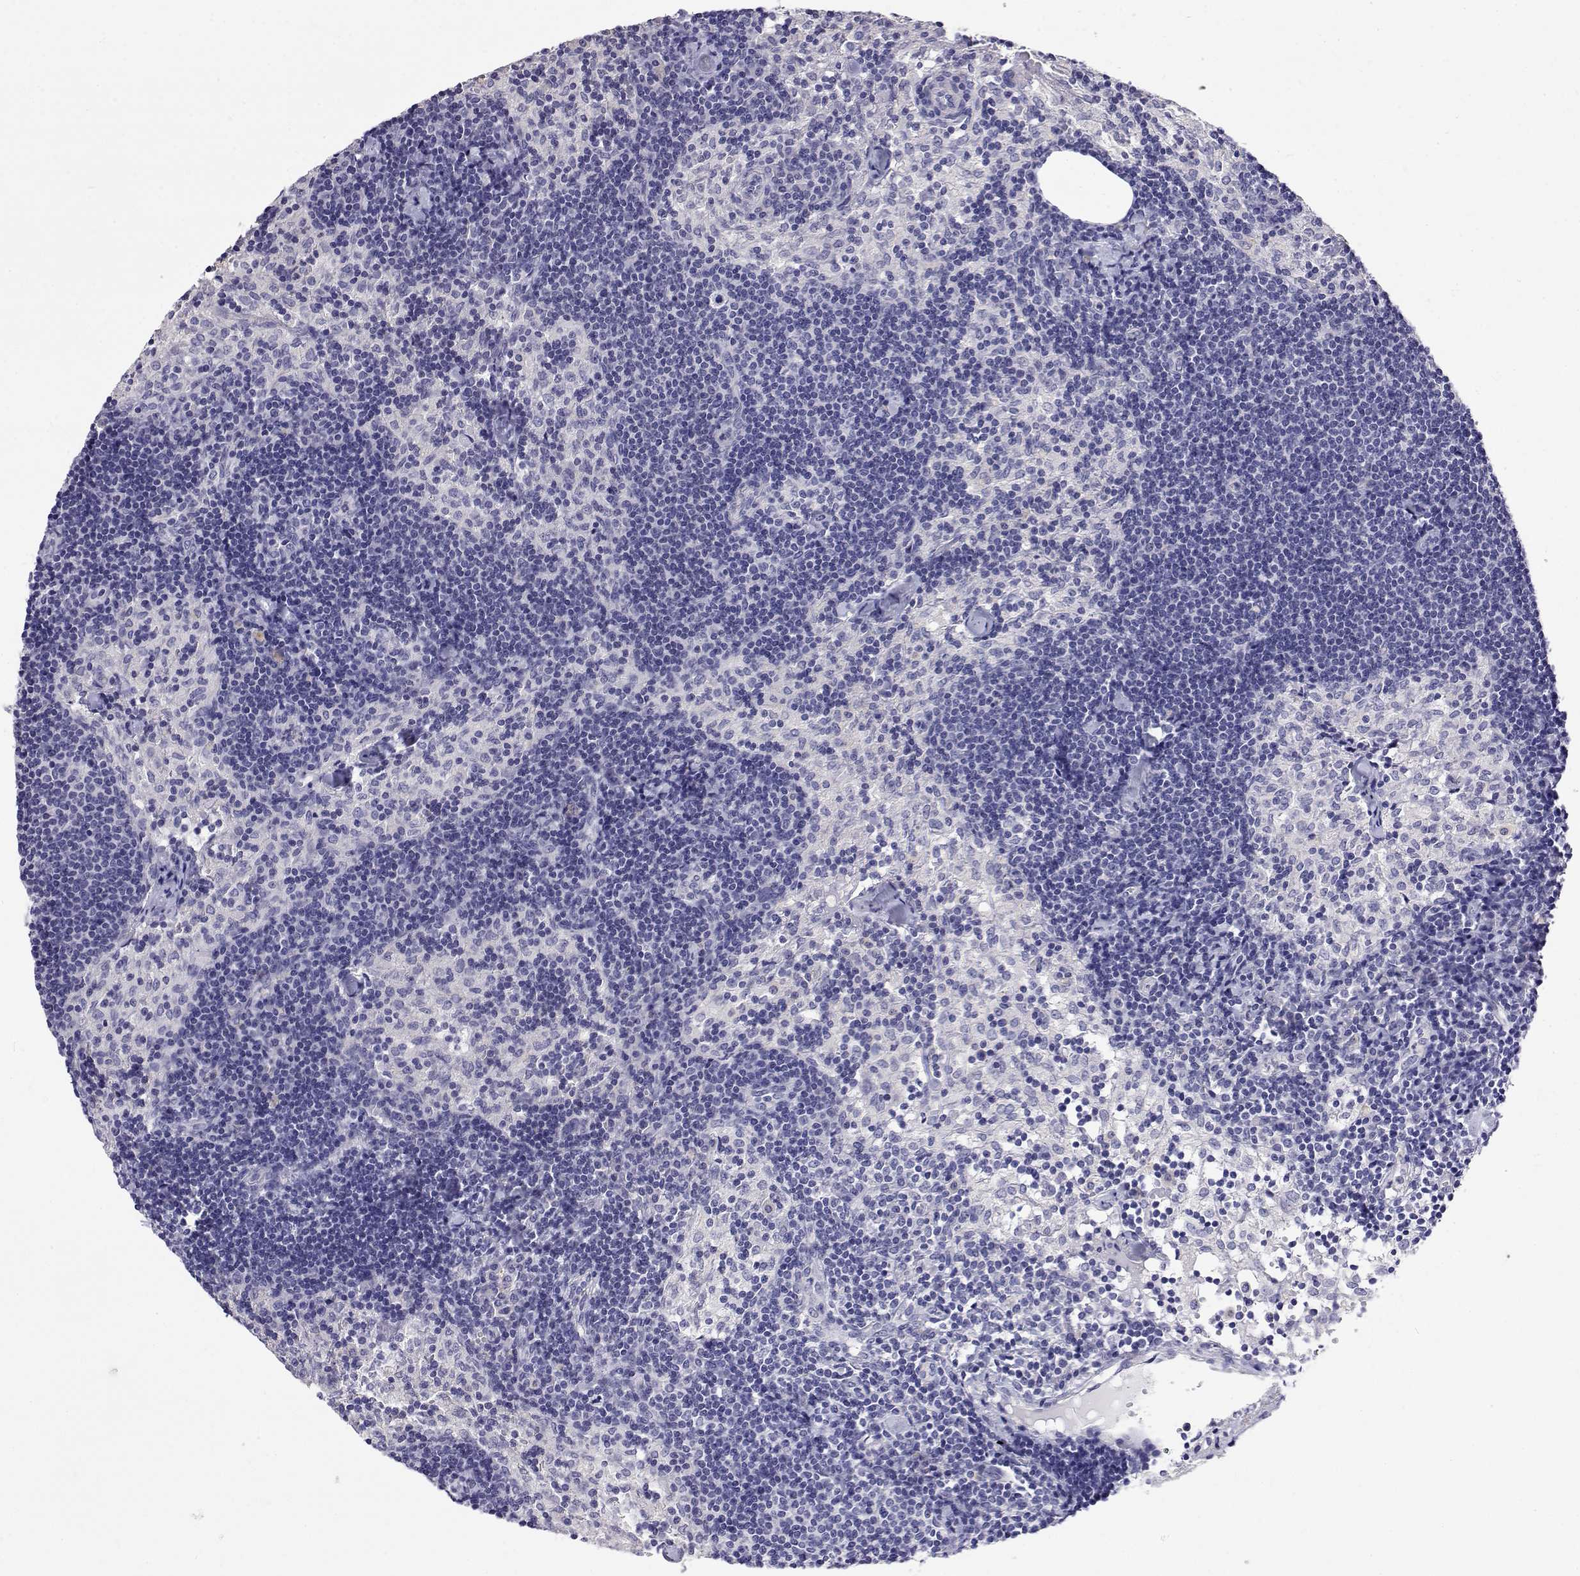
{"staining": {"intensity": "negative", "quantity": "none", "location": "none"}, "tissue": "lymph node", "cell_type": "Germinal center cells", "image_type": "normal", "snomed": [{"axis": "morphology", "description": "Normal tissue, NOS"}, {"axis": "topography", "description": "Lymph node"}], "caption": "An IHC histopathology image of unremarkable lymph node is shown. There is no staining in germinal center cells of lymph node.", "gene": "LY6D", "patient": {"sex": "female", "age": 69}}